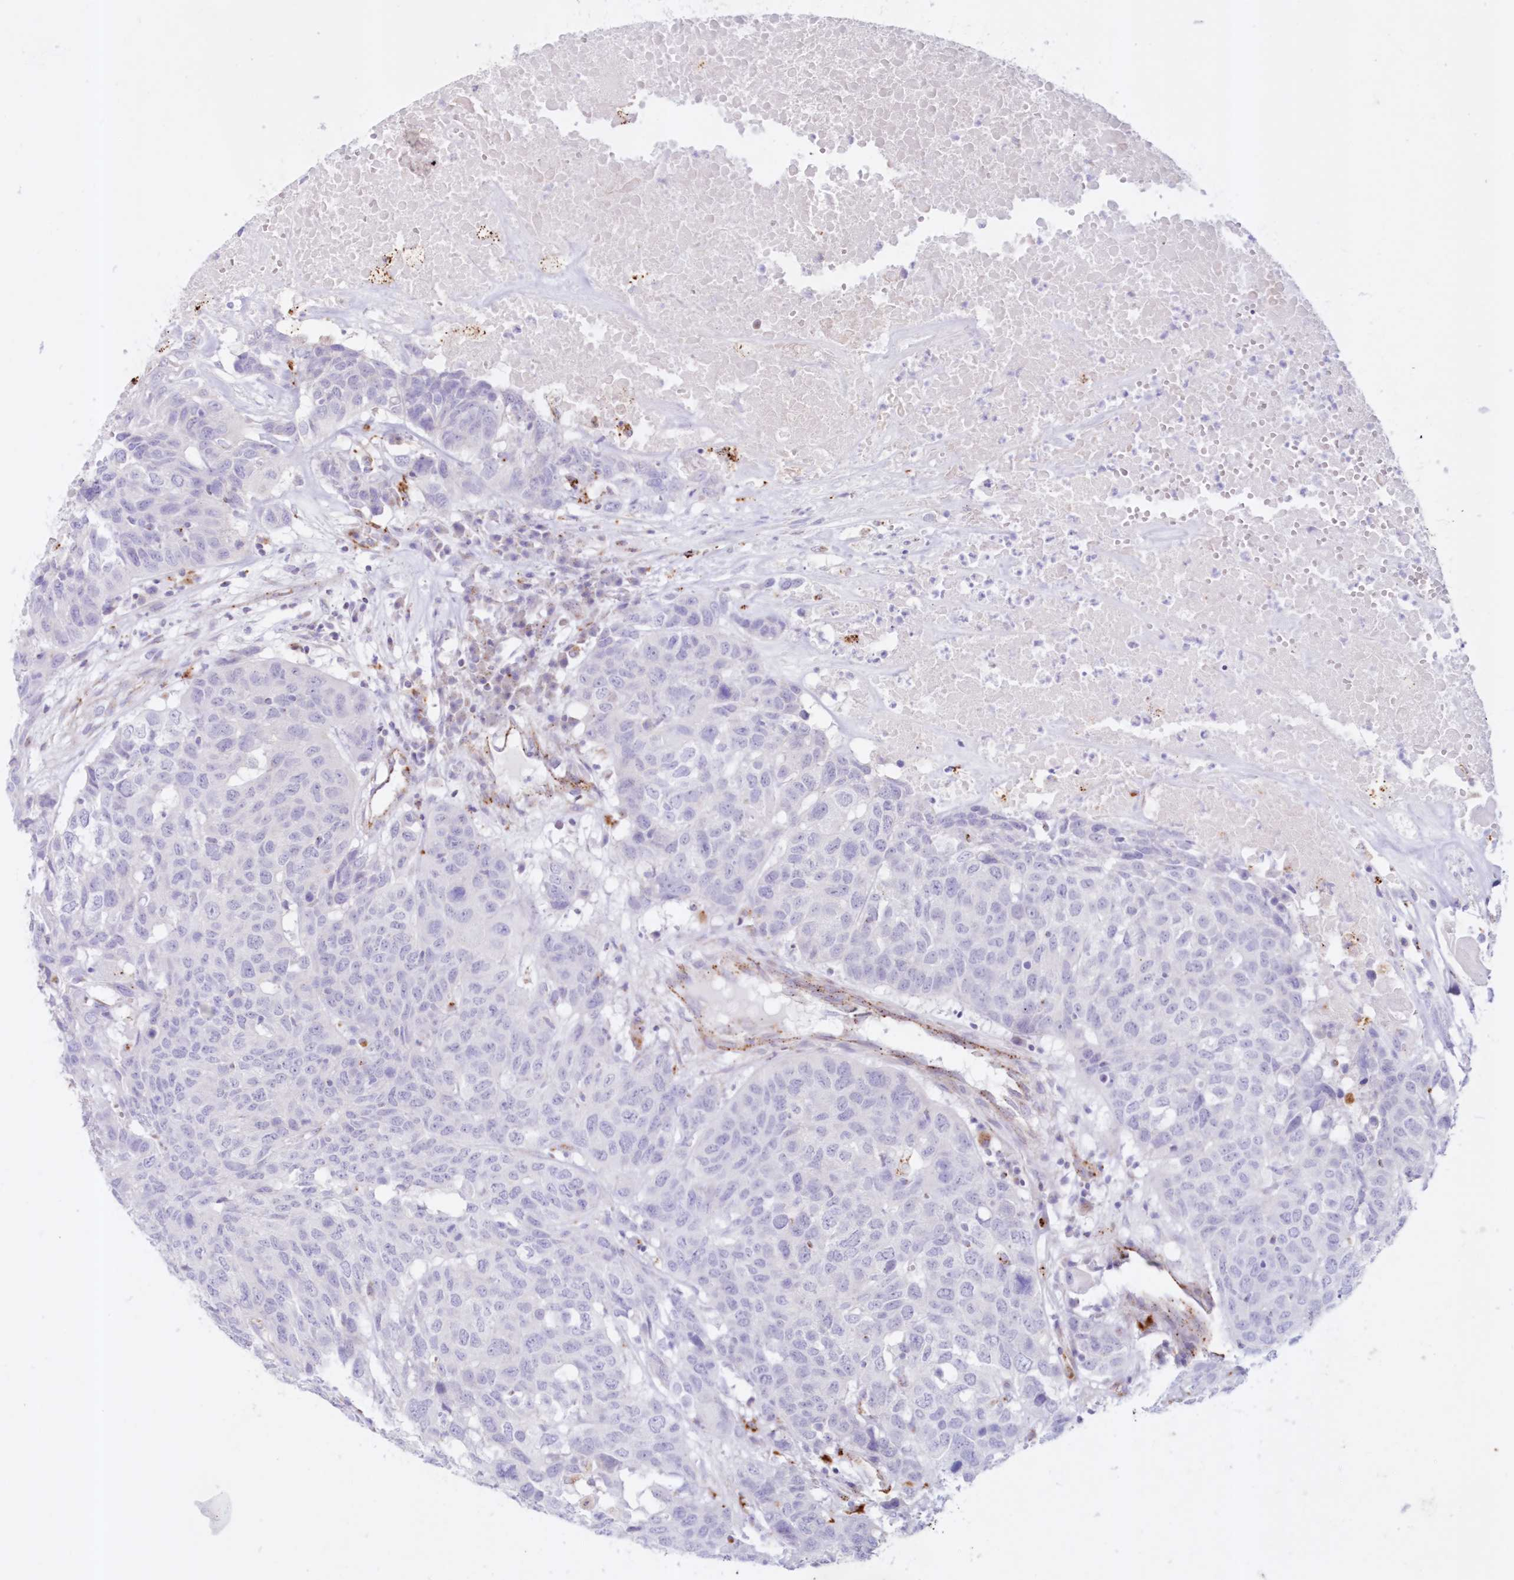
{"staining": {"intensity": "negative", "quantity": "none", "location": "none"}, "tissue": "head and neck cancer", "cell_type": "Tumor cells", "image_type": "cancer", "snomed": [{"axis": "morphology", "description": "Squamous cell carcinoma, NOS"}, {"axis": "topography", "description": "Head-Neck"}], "caption": "A micrograph of human squamous cell carcinoma (head and neck) is negative for staining in tumor cells.", "gene": "TPP1", "patient": {"sex": "male", "age": 66}}